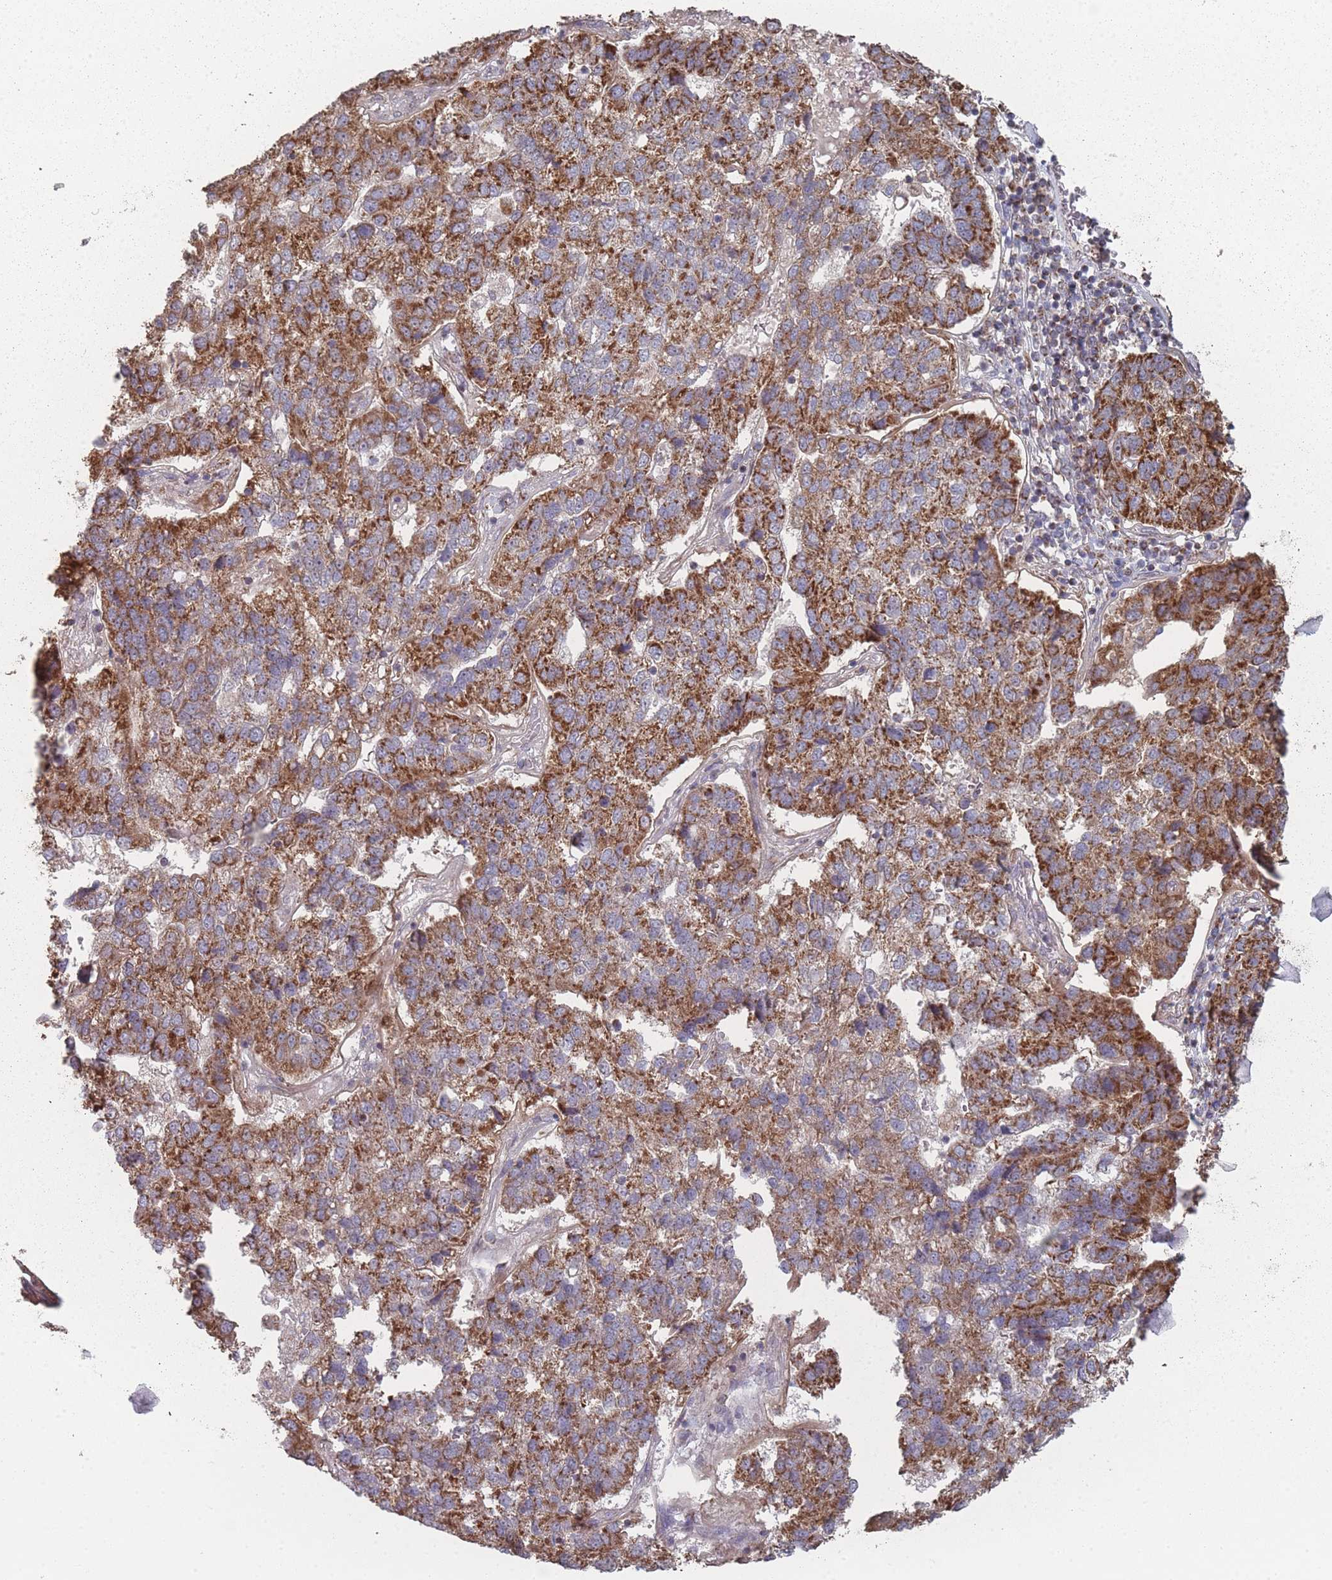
{"staining": {"intensity": "strong", "quantity": ">75%", "location": "cytoplasmic/membranous"}, "tissue": "pancreatic cancer", "cell_type": "Tumor cells", "image_type": "cancer", "snomed": [{"axis": "morphology", "description": "Adenocarcinoma, NOS"}, {"axis": "topography", "description": "Pancreas"}], "caption": "Pancreatic cancer (adenocarcinoma) stained with a protein marker exhibits strong staining in tumor cells.", "gene": "PSMB3", "patient": {"sex": "female", "age": 61}}